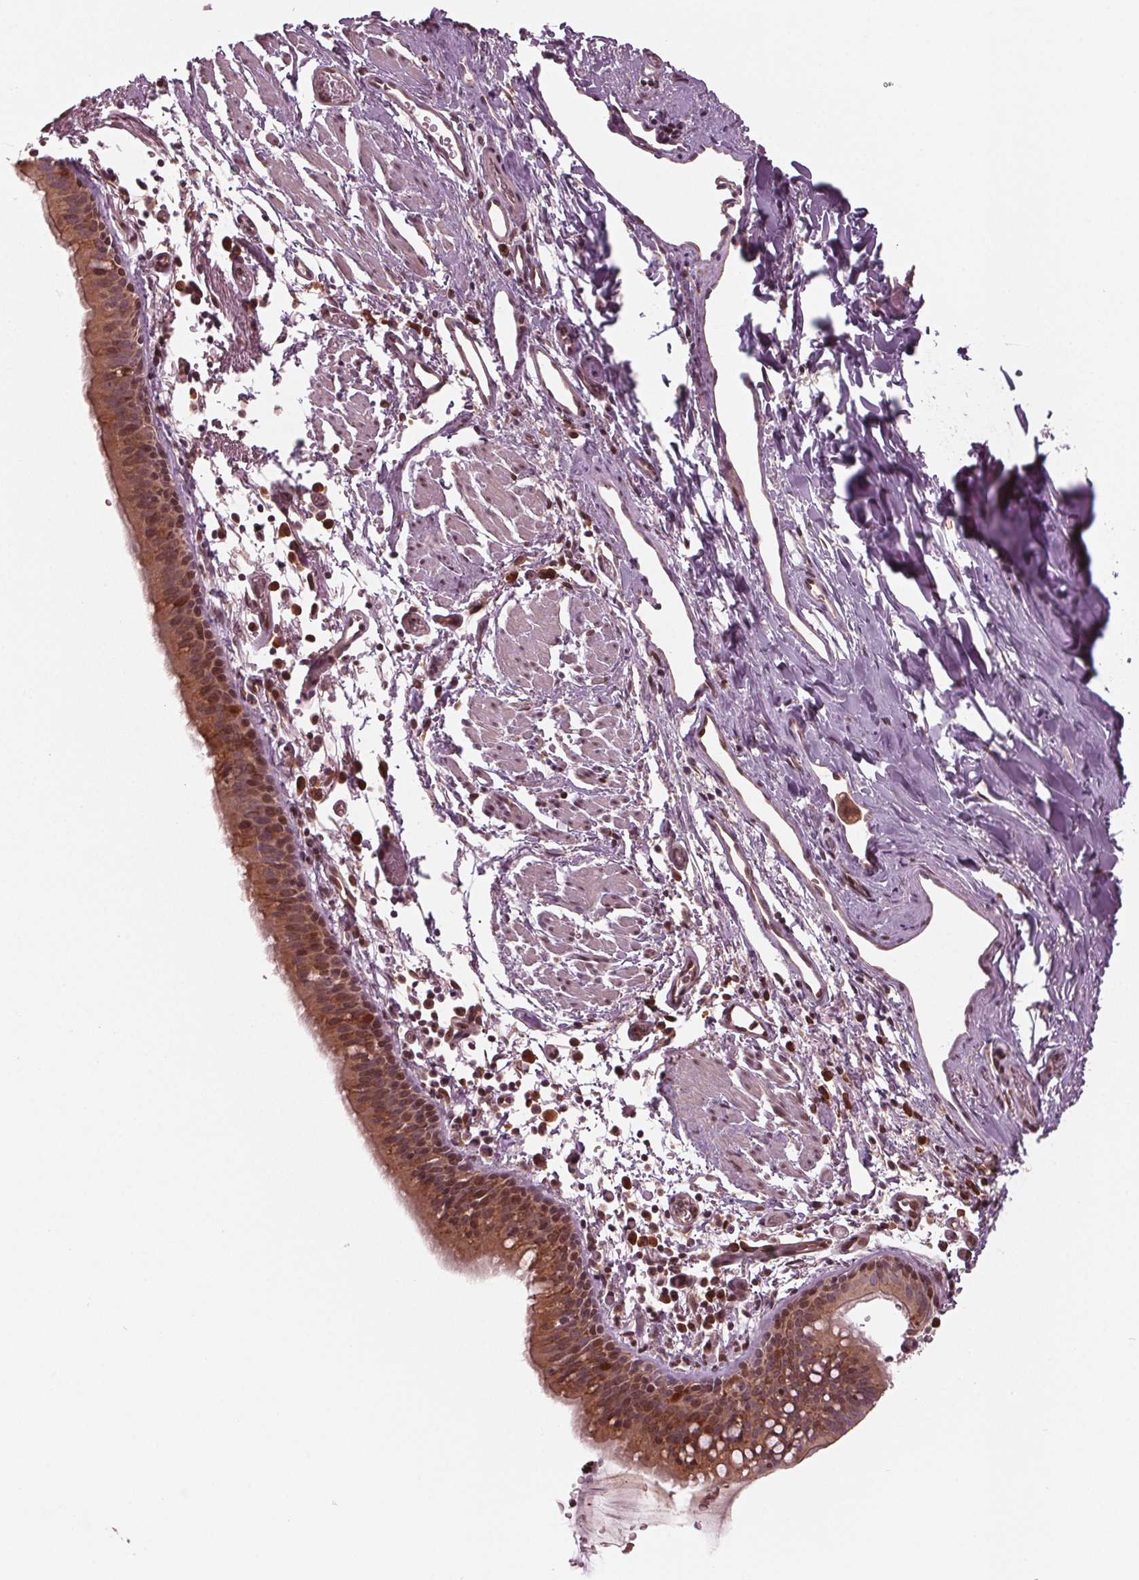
{"staining": {"intensity": "moderate", "quantity": ">75%", "location": "cytoplasmic/membranous,nuclear"}, "tissue": "bronchus", "cell_type": "Respiratory epithelial cells", "image_type": "normal", "snomed": [{"axis": "morphology", "description": "Normal tissue, NOS"}, {"axis": "morphology", "description": "Adenocarcinoma, NOS"}, {"axis": "topography", "description": "Bronchus"}], "caption": "A medium amount of moderate cytoplasmic/membranous,nuclear expression is seen in about >75% of respiratory epithelial cells in normal bronchus. Using DAB (3,3'-diaminobenzidine) (brown) and hematoxylin (blue) stains, captured at high magnification using brightfield microscopy.", "gene": "CMIP", "patient": {"sex": "male", "age": 68}}